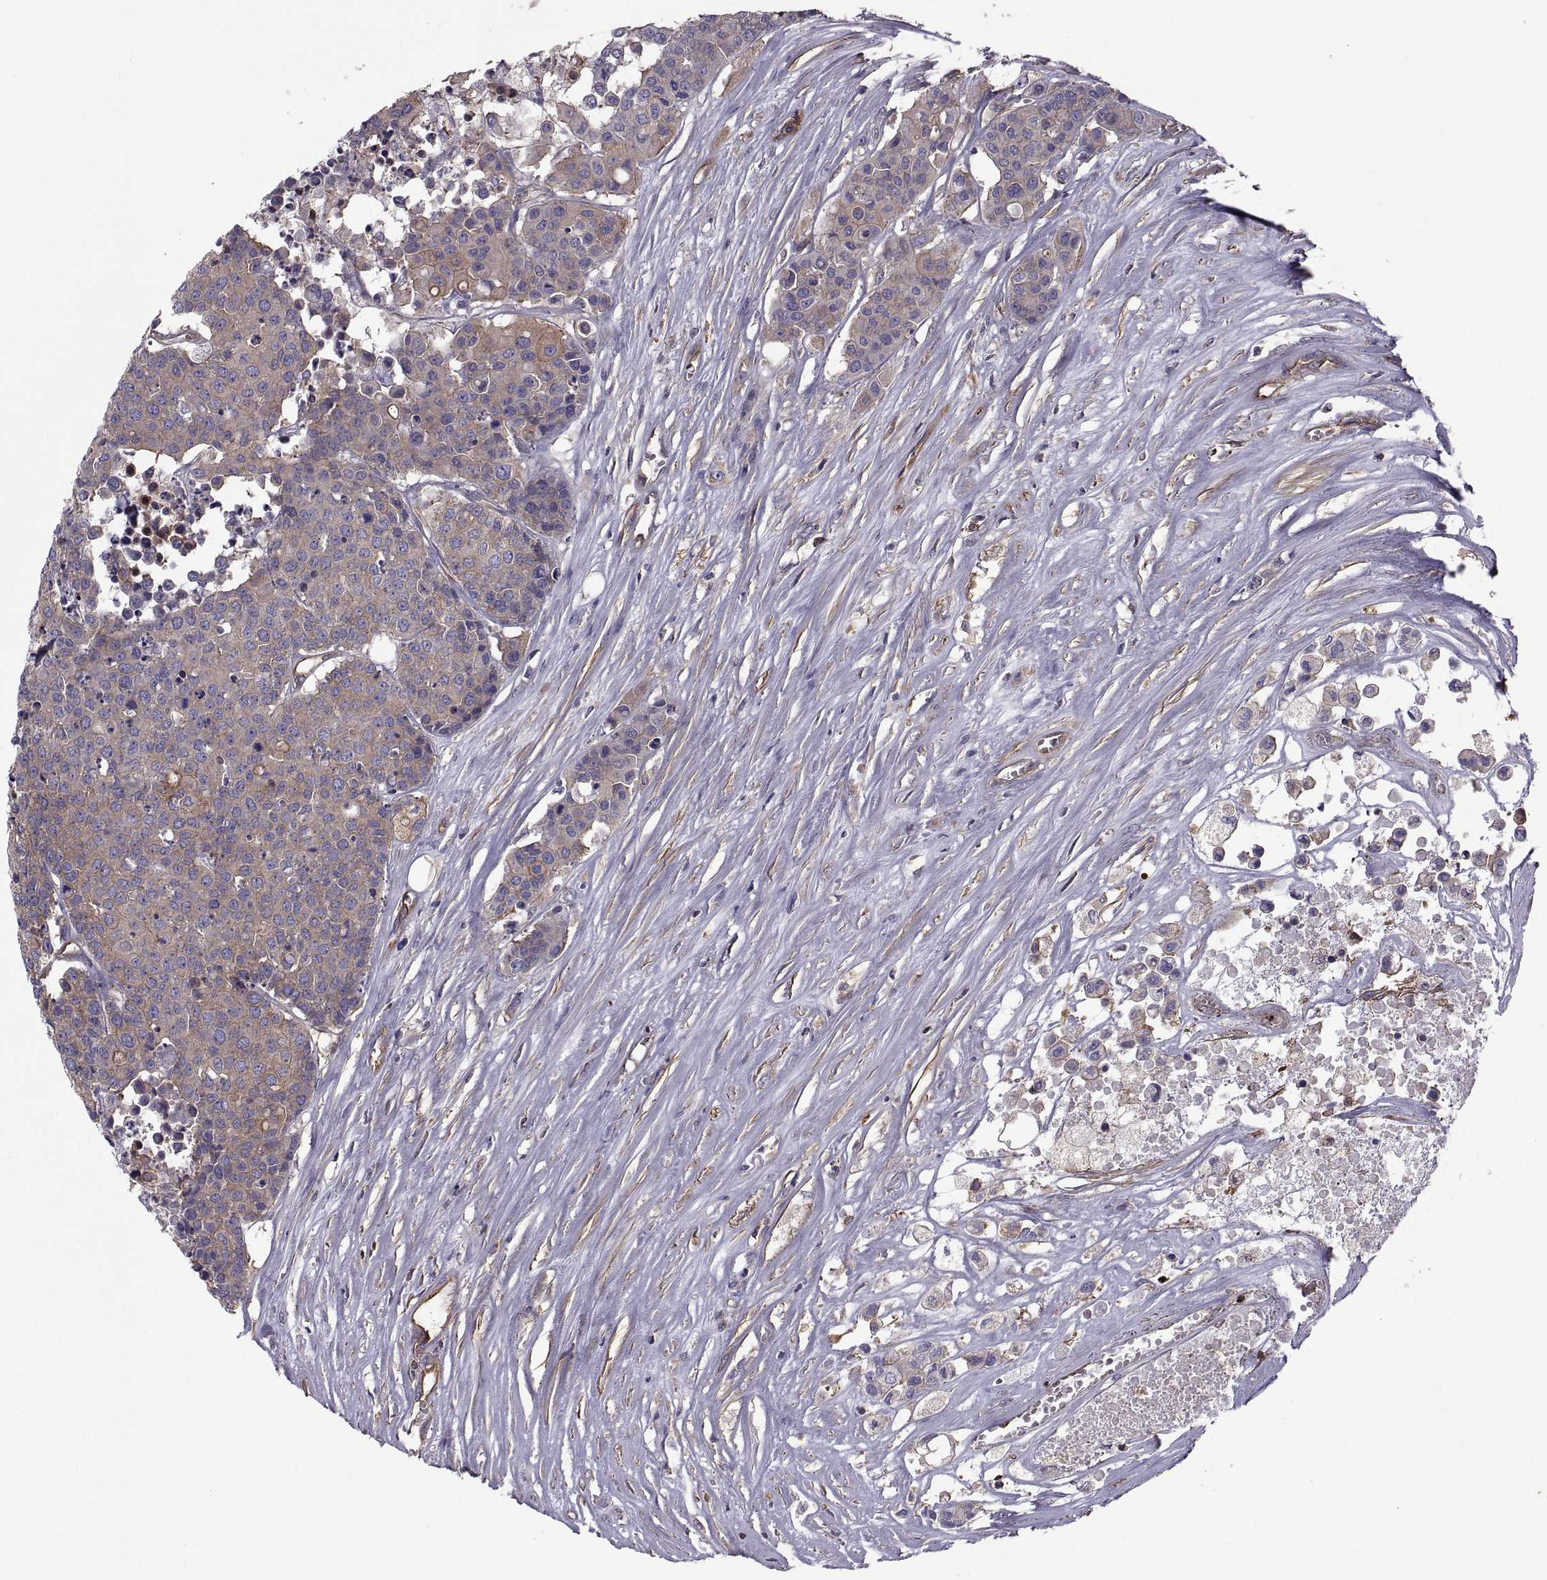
{"staining": {"intensity": "weak", "quantity": ">75%", "location": "cytoplasmic/membranous"}, "tissue": "carcinoid", "cell_type": "Tumor cells", "image_type": "cancer", "snomed": [{"axis": "morphology", "description": "Carcinoid, malignant, NOS"}, {"axis": "topography", "description": "Colon"}], "caption": "Immunohistochemical staining of carcinoid (malignant) displays low levels of weak cytoplasmic/membranous expression in approximately >75% of tumor cells. The staining was performed using DAB to visualize the protein expression in brown, while the nuclei were stained in blue with hematoxylin (Magnification: 20x).", "gene": "MYH9", "patient": {"sex": "male", "age": 81}}